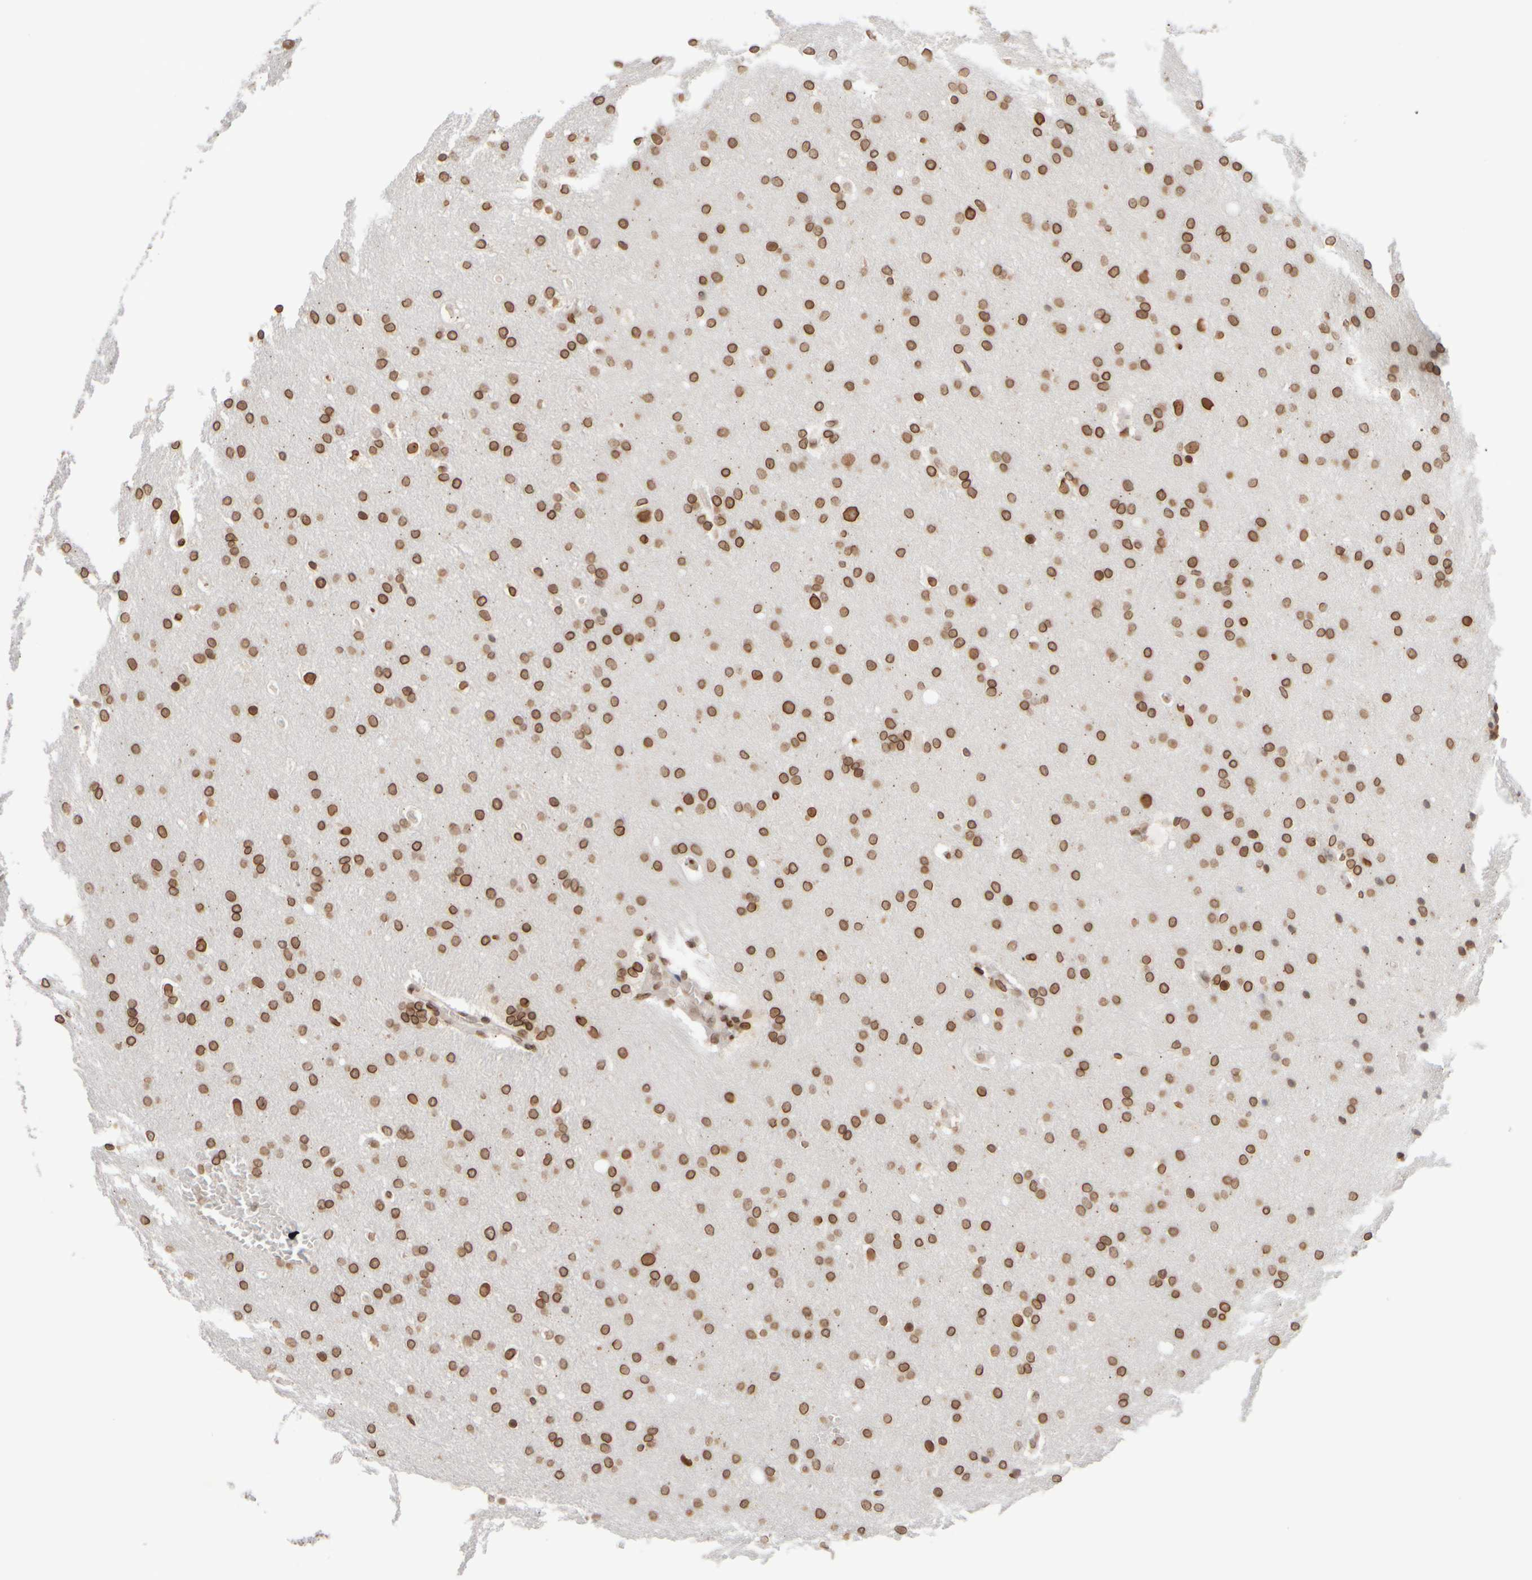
{"staining": {"intensity": "strong", "quantity": ">75%", "location": "cytoplasmic/membranous,nuclear"}, "tissue": "glioma", "cell_type": "Tumor cells", "image_type": "cancer", "snomed": [{"axis": "morphology", "description": "Glioma, malignant, Low grade"}, {"axis": "topography", "description": "Brain"}], "caption": "IHC micrograph of human glioma stained for a protein (brown), which displays high levels of strong cytoplasmic/membranous and nuclear expression in approximately >75% of tumor cells.", "gene": "ZC3HC1", "patient": {"sex": "female", "age": 37}}